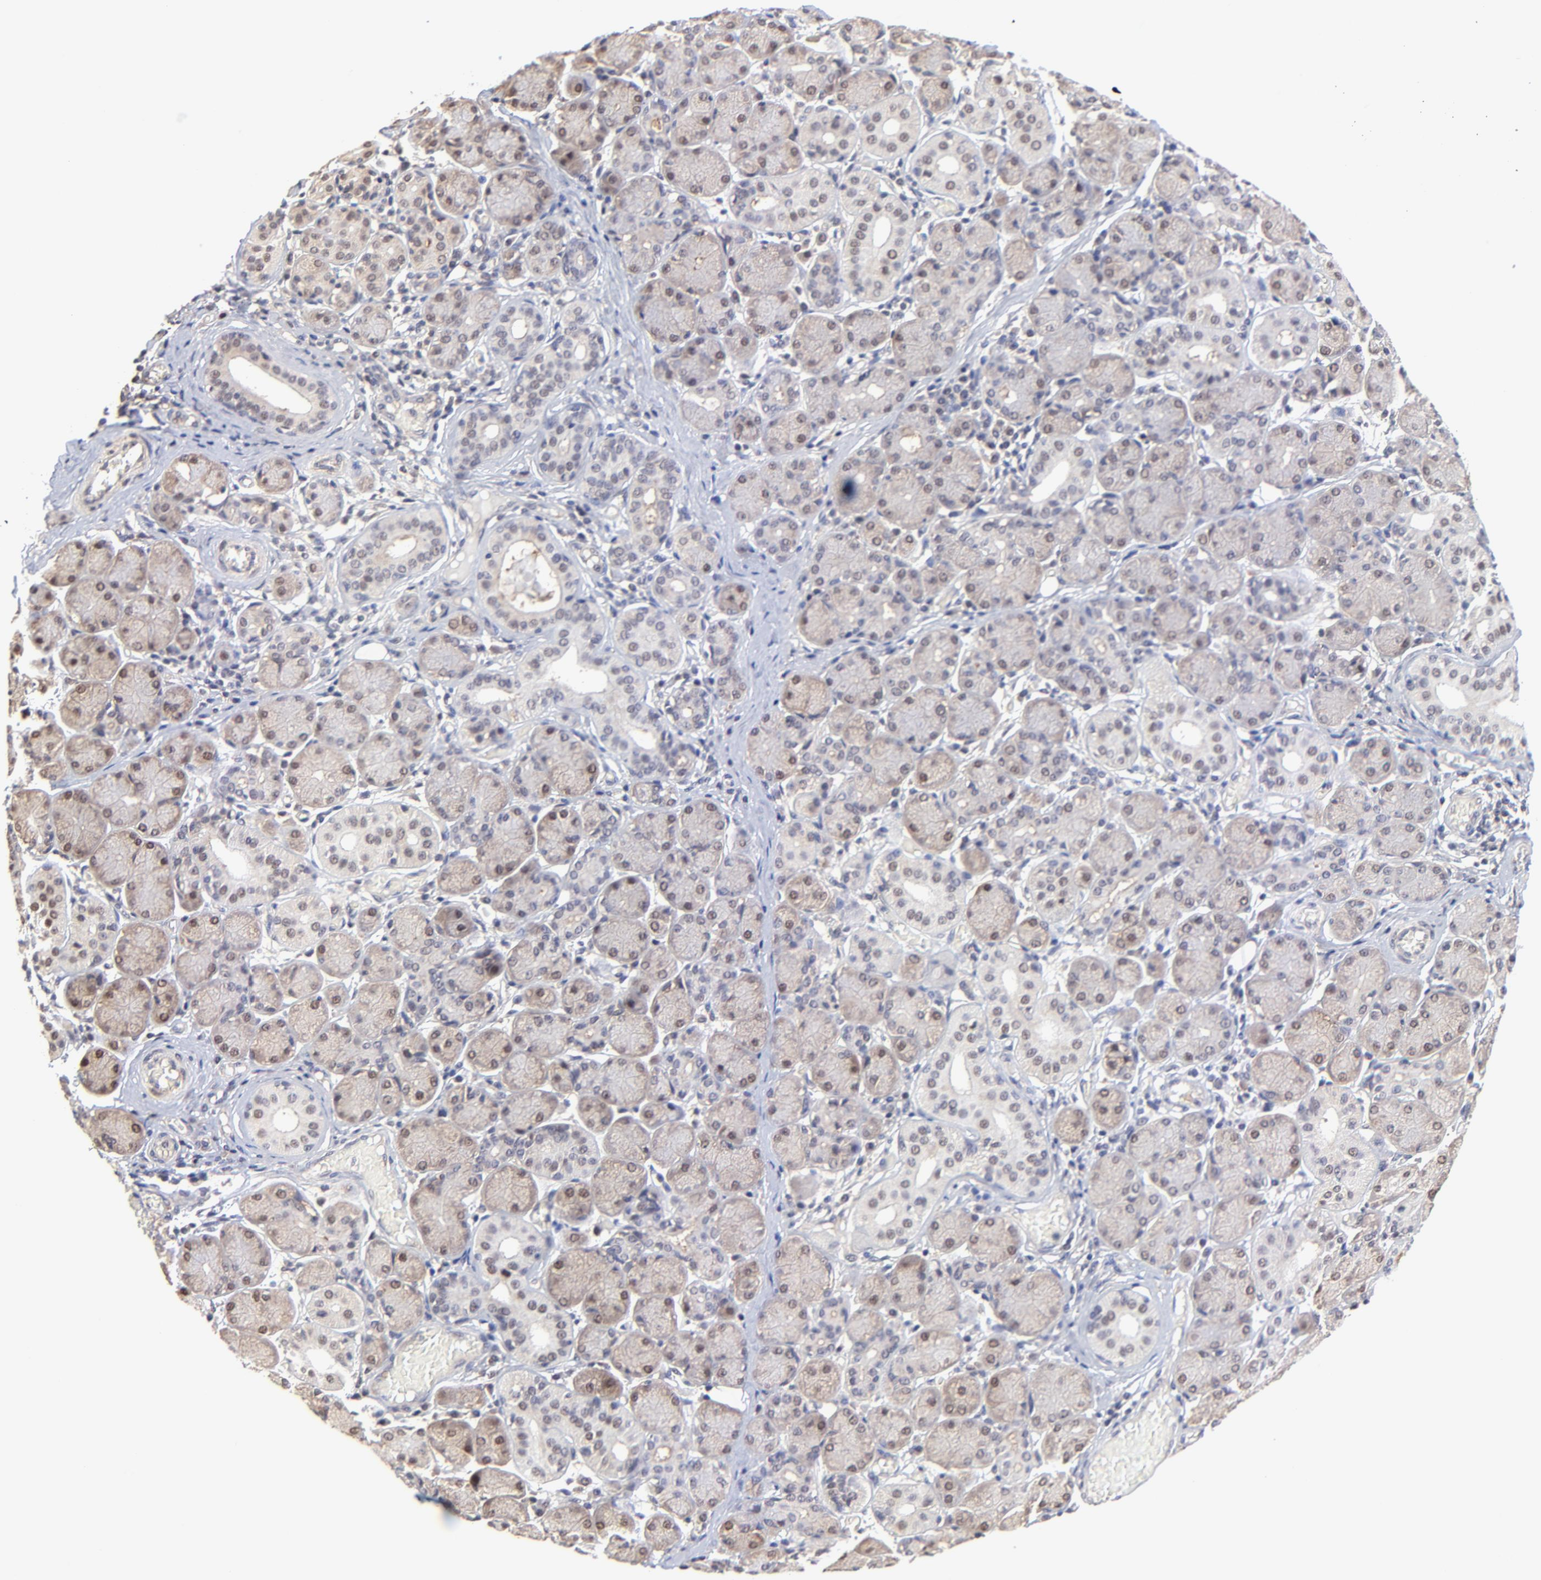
{"staining": {"intensity": "weak", "quantity": "25%-75%", "location": "nuclear"}, "tissue": "salivary gland", "cell_type": "Glandular cells", "image_type": "normal", "snomed": [{"axis": "morphology", "description": "Normal tissue, NOS"}, {"axis": "topography", "description": "Salivary gland"}], "caption": "Unremarkable salivary gland shows weak nuclear expression in about 25%-75% of glandular cells, visualized by immunohistochemistry.", "gene": "PSMC4", "patient": {"sex": "female", "age": 24}}